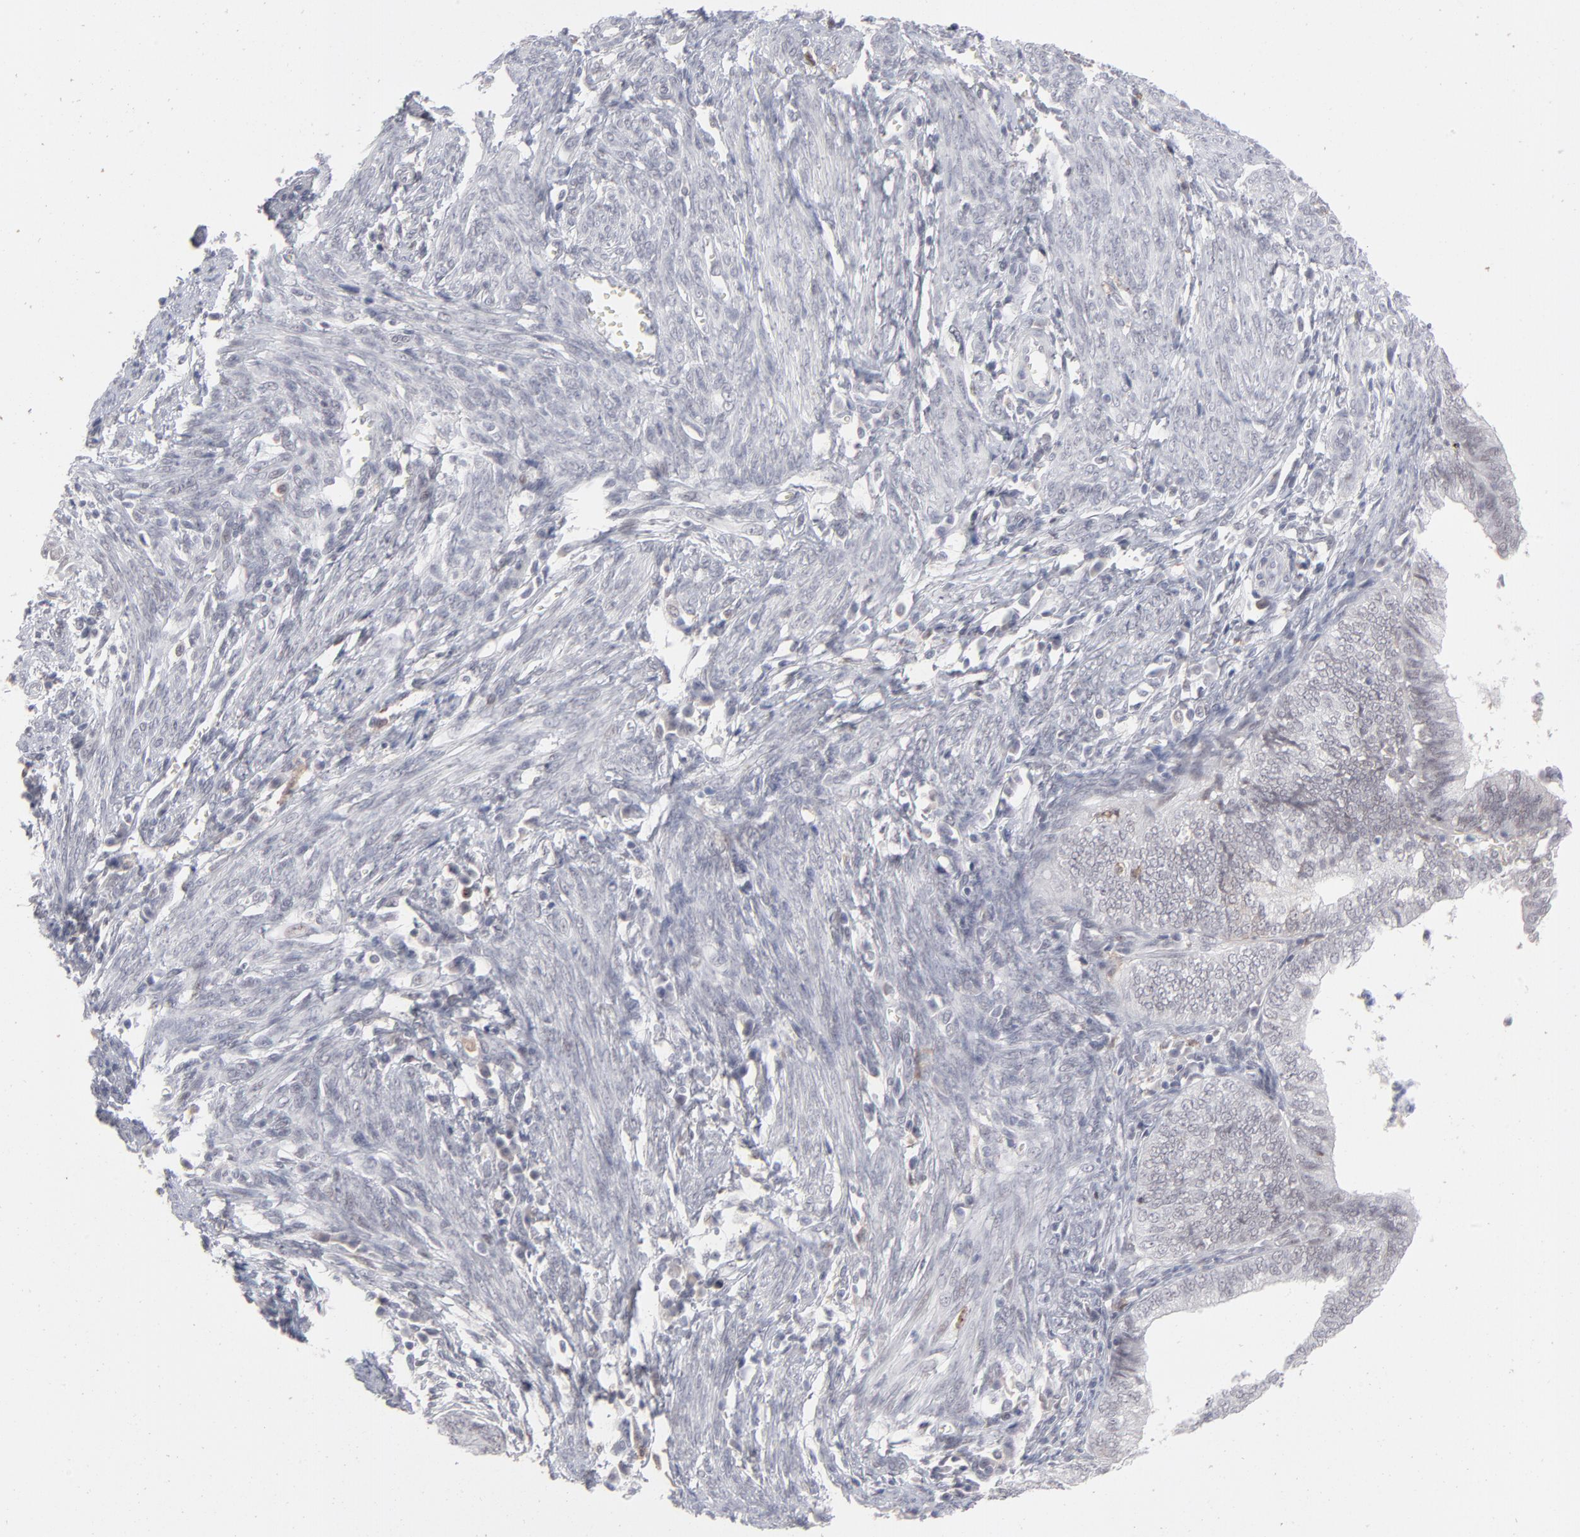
{"staining": {"intensity": "negative", "quantity": "none", "location": "none"}, "tissue": "endometrial cancer", "cell_type": "Tumor cells", "image_type": "cancer", "snomed": [{"axis": "morphology", "description": "Adenocarcinoma, NOS"}, {"axis": "topography", "description": "Endometrium"}], "caption": "Immunohistochemistry (IHC) of adenocarcinoma (endometrial) demonstrates no staining in tumor cells. (DAB (3,3'-diaminobenzidine) IHC, high magnification).", "gene": "CCR2", "patient": {"sex": "female", "age": 66}}